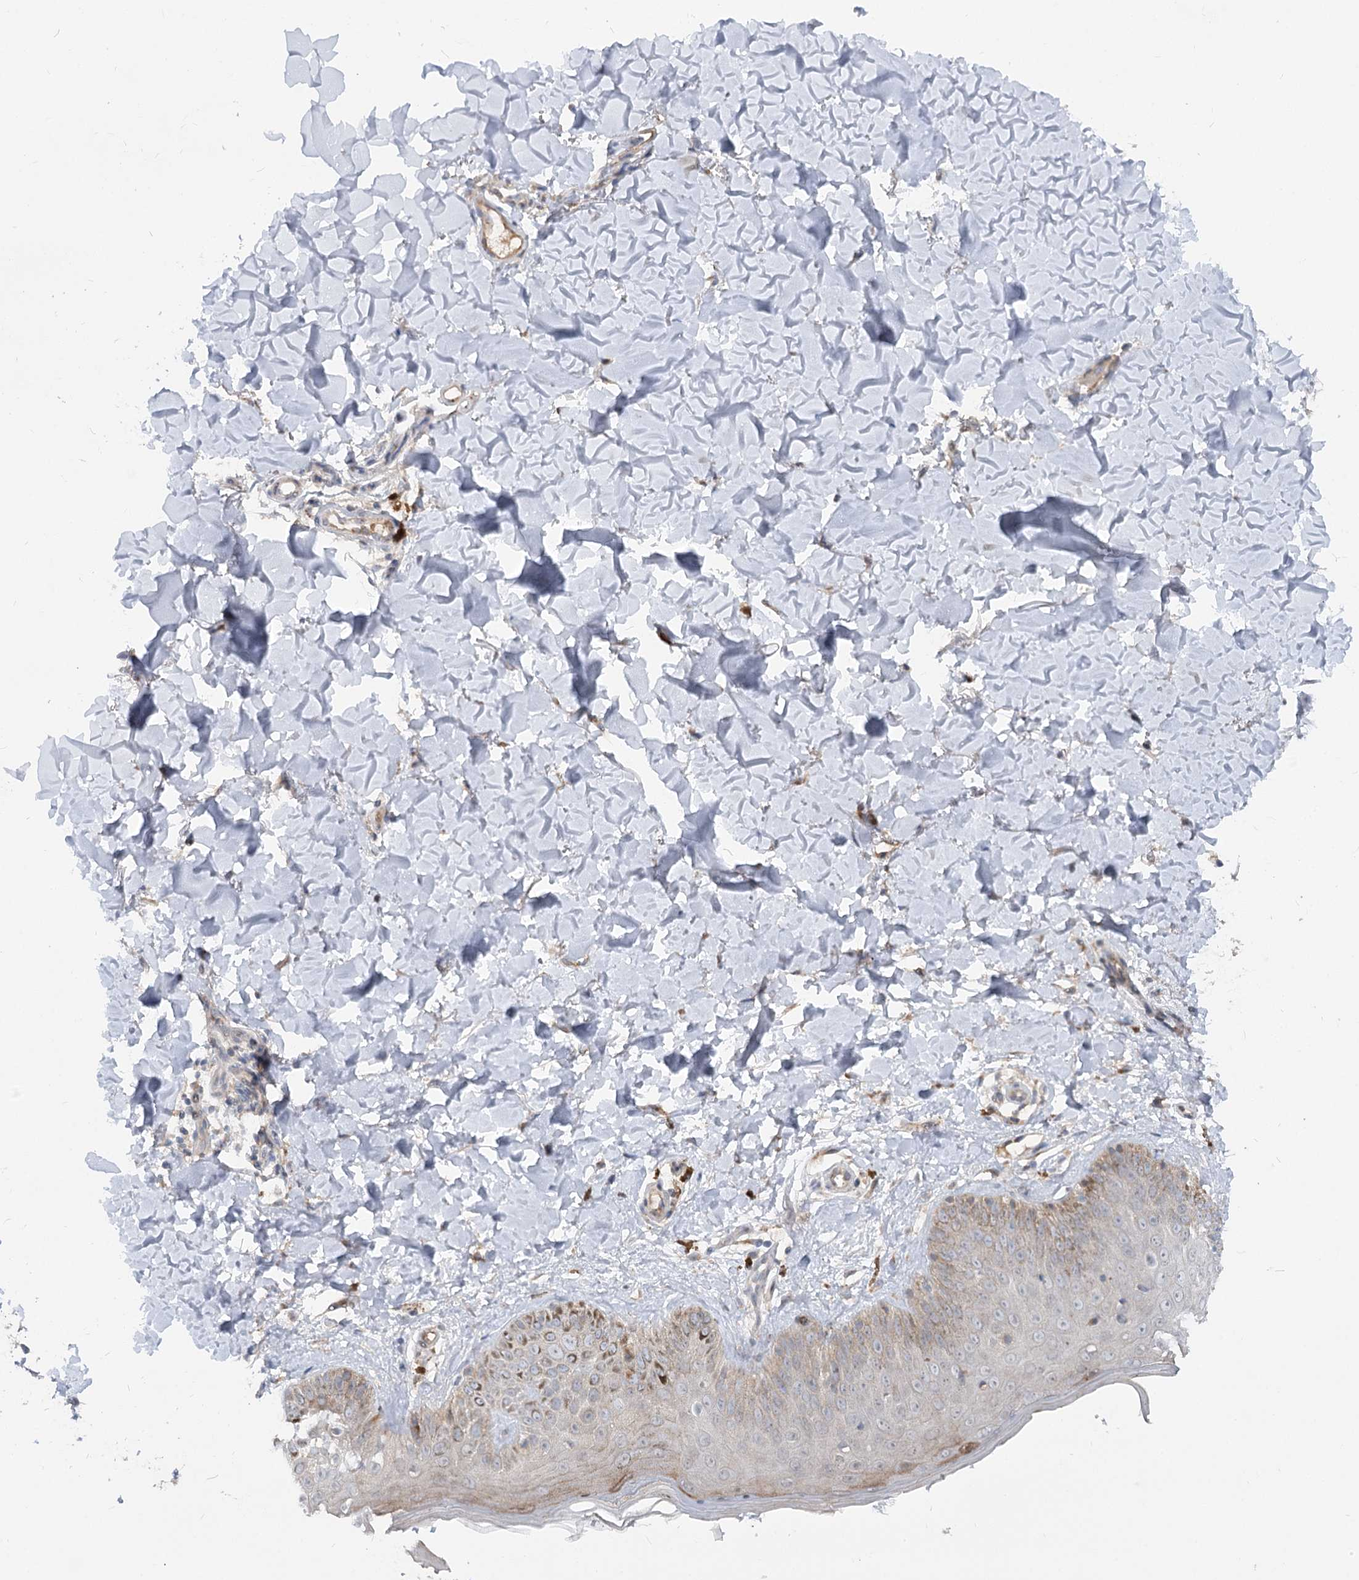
{"staining": {"intensity": "moderate", "quantity": "25%-75%", "location": "cytoplasmic/membranous"}, "tissue": "skin", "cell_type": "Fibroblasts", "image_type": "normal", "snomed": [{"axis": "morphology", "description": "Normal tissue, NOS"}, {"axis": "topography", "description": "Skin"}], "caption": "The image displays a brown stain indicating the presence of a protein in the cytoplasmic/membranous of fibroblasts in skin.", "gene": "FGF19", "patient": {"sex": "male", "age": 52}}